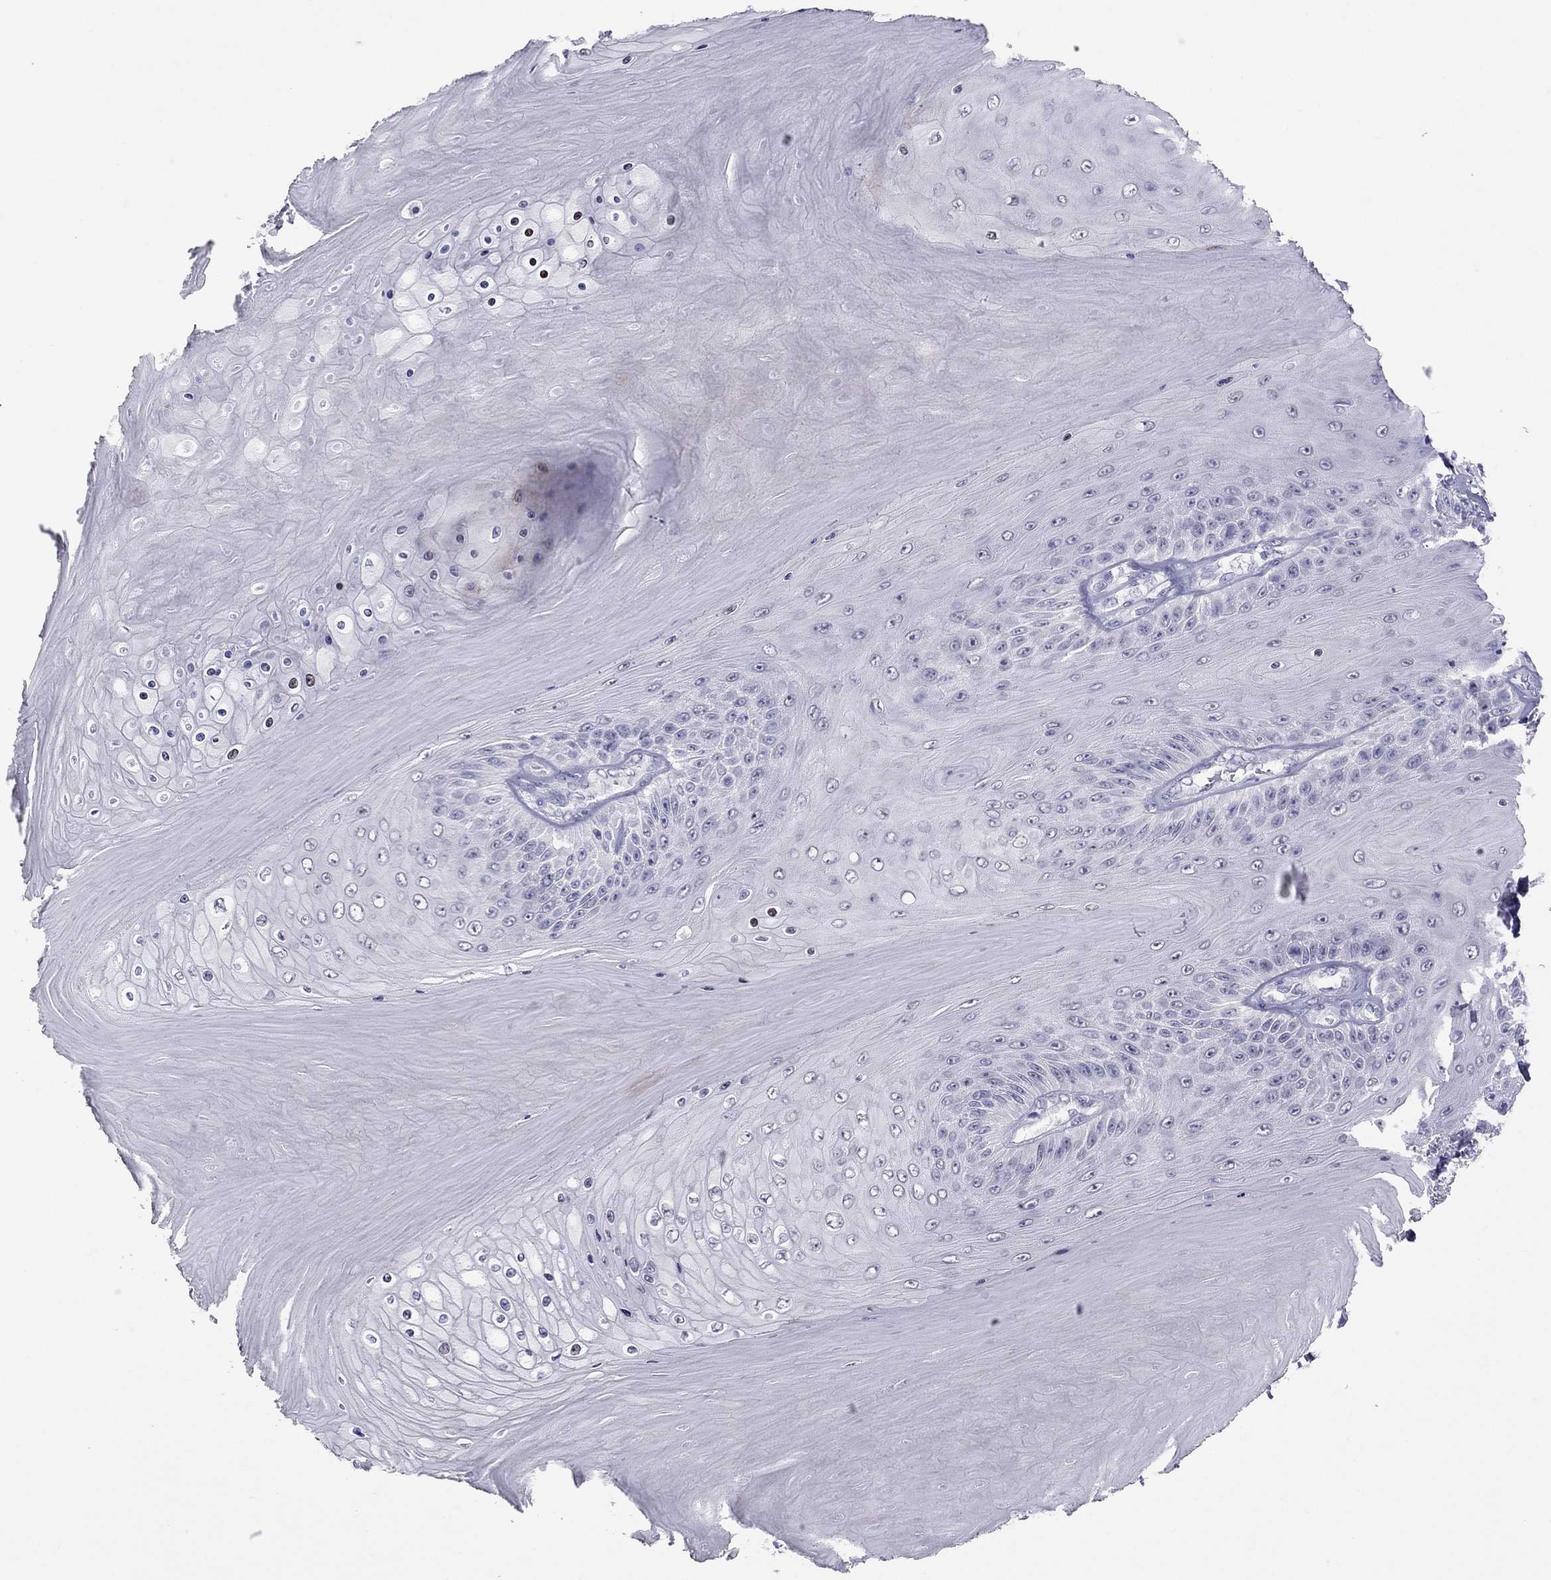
{"staining": {"intensity": "negative", "quantity": "none", "location": "none"}, "tissue": "skin cancer", "cell_type": "Tumor cells", "image_type": "cancer", "snomed": [{"axis": "morphology", "description": "Squamous cell carcinoma, NOS"}, {"axis": "topography", "description": "Skin"}], "caption": "High magnification brightfield microscopy of skin squamous cell carcinoma stained with DAB (brown) and counterstained with hematoxylin (blue): tumor cells show no significant expression. (DAB immunohistochemistry (IHC) visualized using brightfield microscopy, high magnification).", "gene": "PSMB11", "patient": {"sex": "male", "age": 62}}